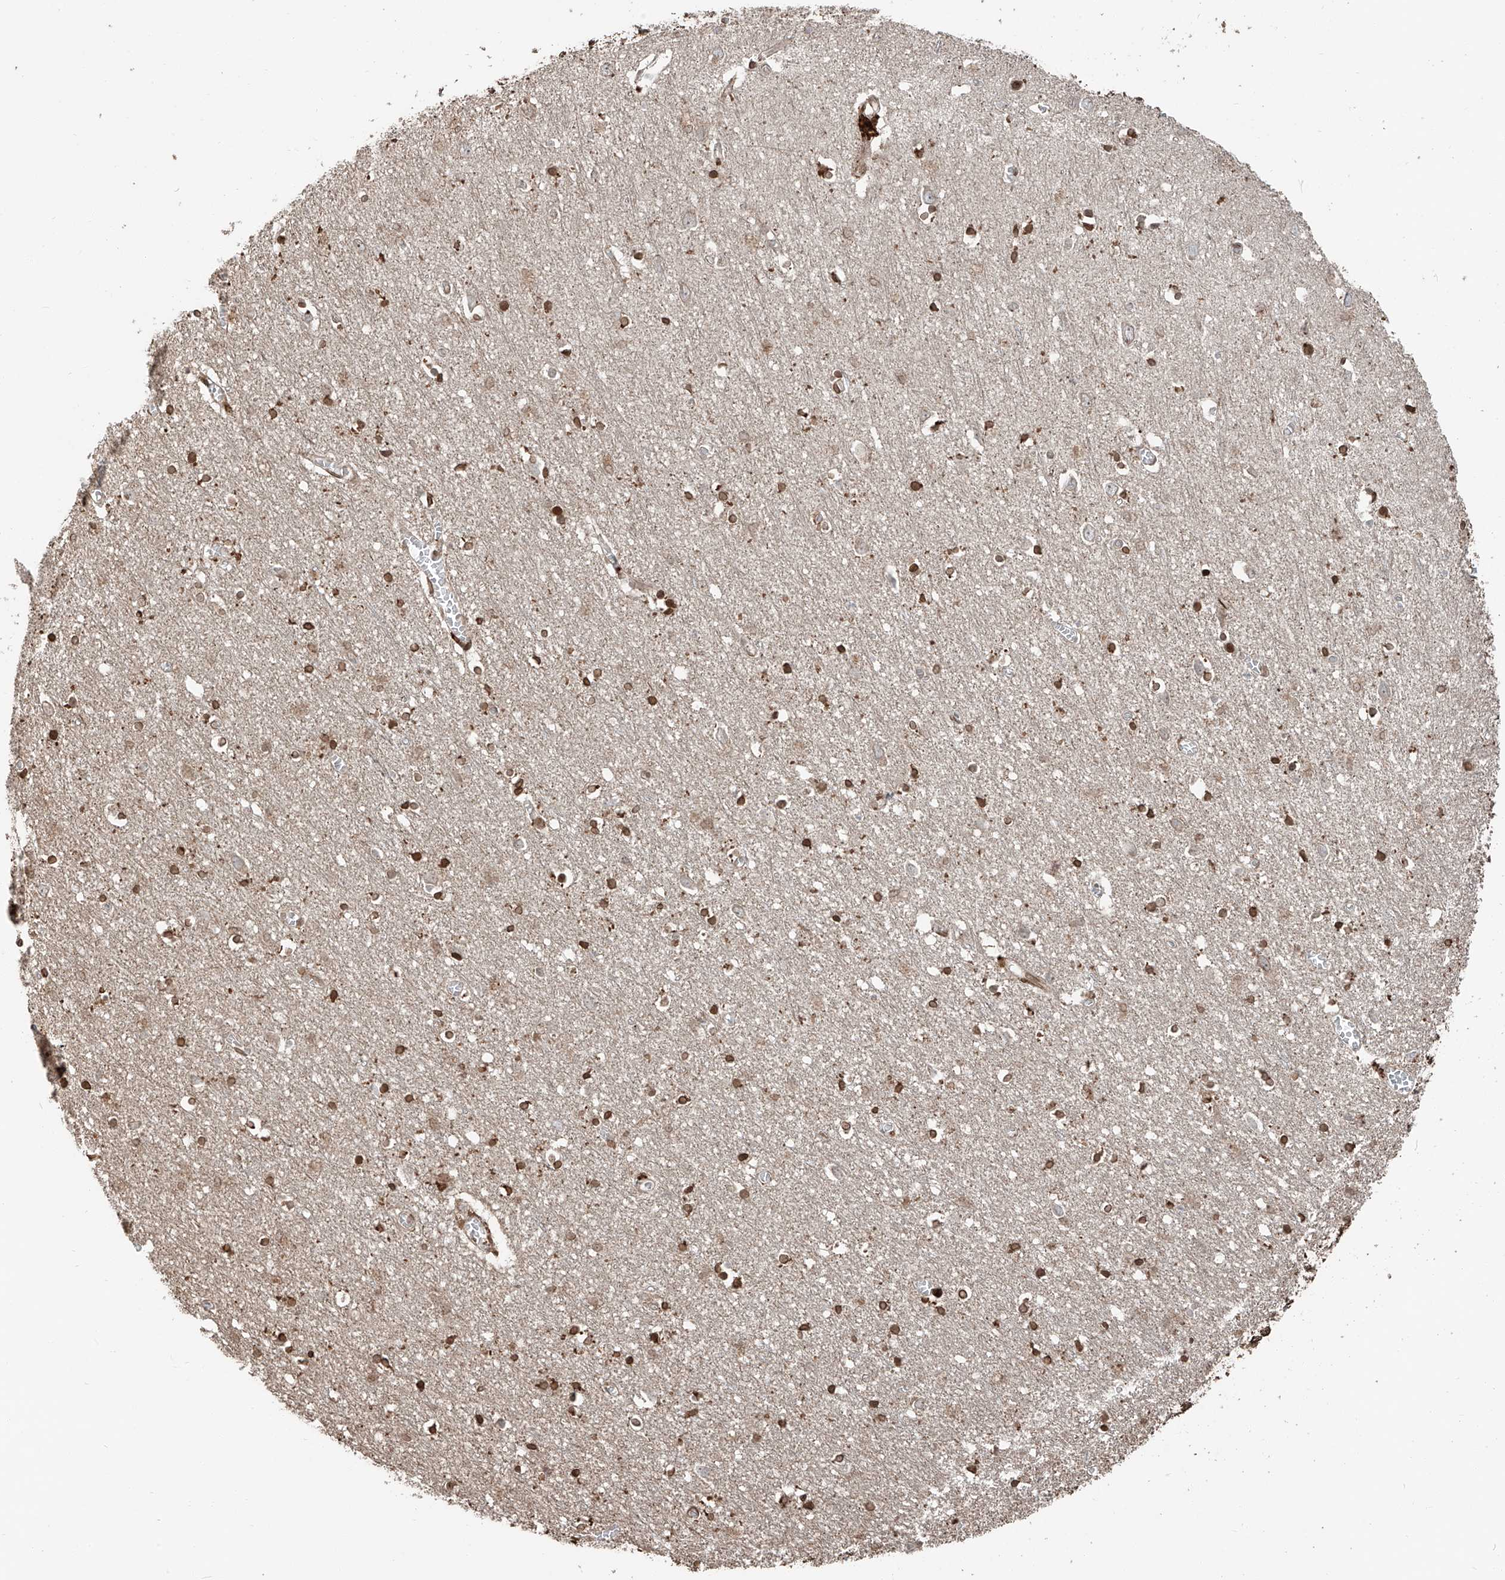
{"staining": {"intensity": "moderate", "quantity": ">75%", "location": "cytoplasmic/membranous,nuclear"}, "tissue": "cerebral cortex", "cell_type": "Endothelial cells", "image_type": "normal", "snomed": [{"axis": "morphology", "description": "Normal tissue, NOS"}, {"axis": "topography", "description": "Cerebral cortex"}], "caption": "Immunohistochemical staining of benign cerebral cortex demonstrates medium levels of moderate cytoplasmic/membranous,nuclear staining in about >75% of endothelial cells.", "gene": "CEP162", "patient": {"sex": "female", "age": 64}}